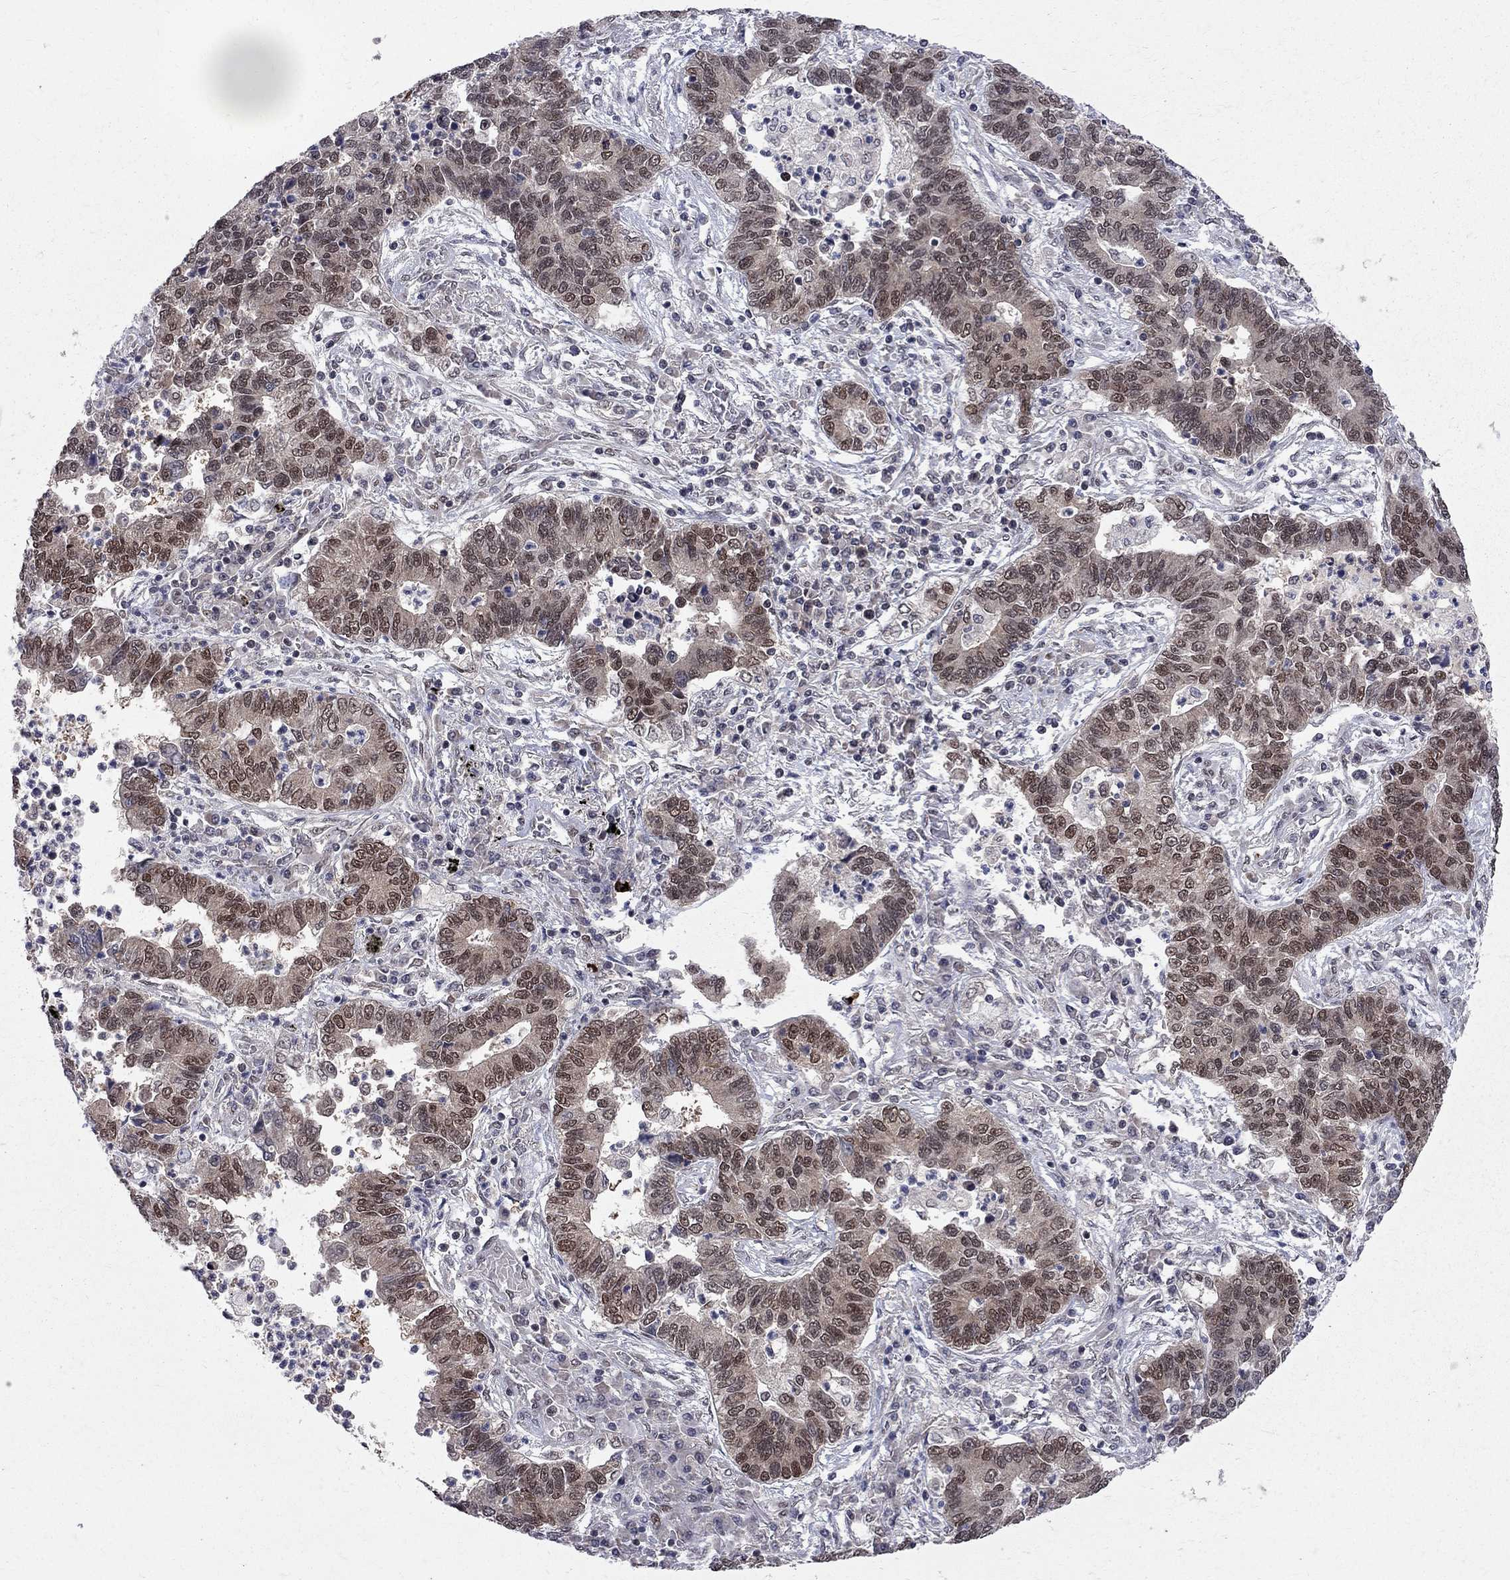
{"staining": {"intensity": "moderate", "quantity": "<25%", "location": "nuclear"}, "tissue": "lung cancer", "cell_type": "Tumor cells", "image_type": "cancer", "snomed": [{"axis": "morphology", "description": "Adenocarcinoma, NOS"}, {"axis": "topography", "description": "Lung"}], "caption": "Human lung adenocarcinoma stained for a protein (brown) shows moderate nuclear positive expression in approximately <25% of tumor cells.", "gene": "SAP30L", "patient": {"sex": "female", "age": 57}}